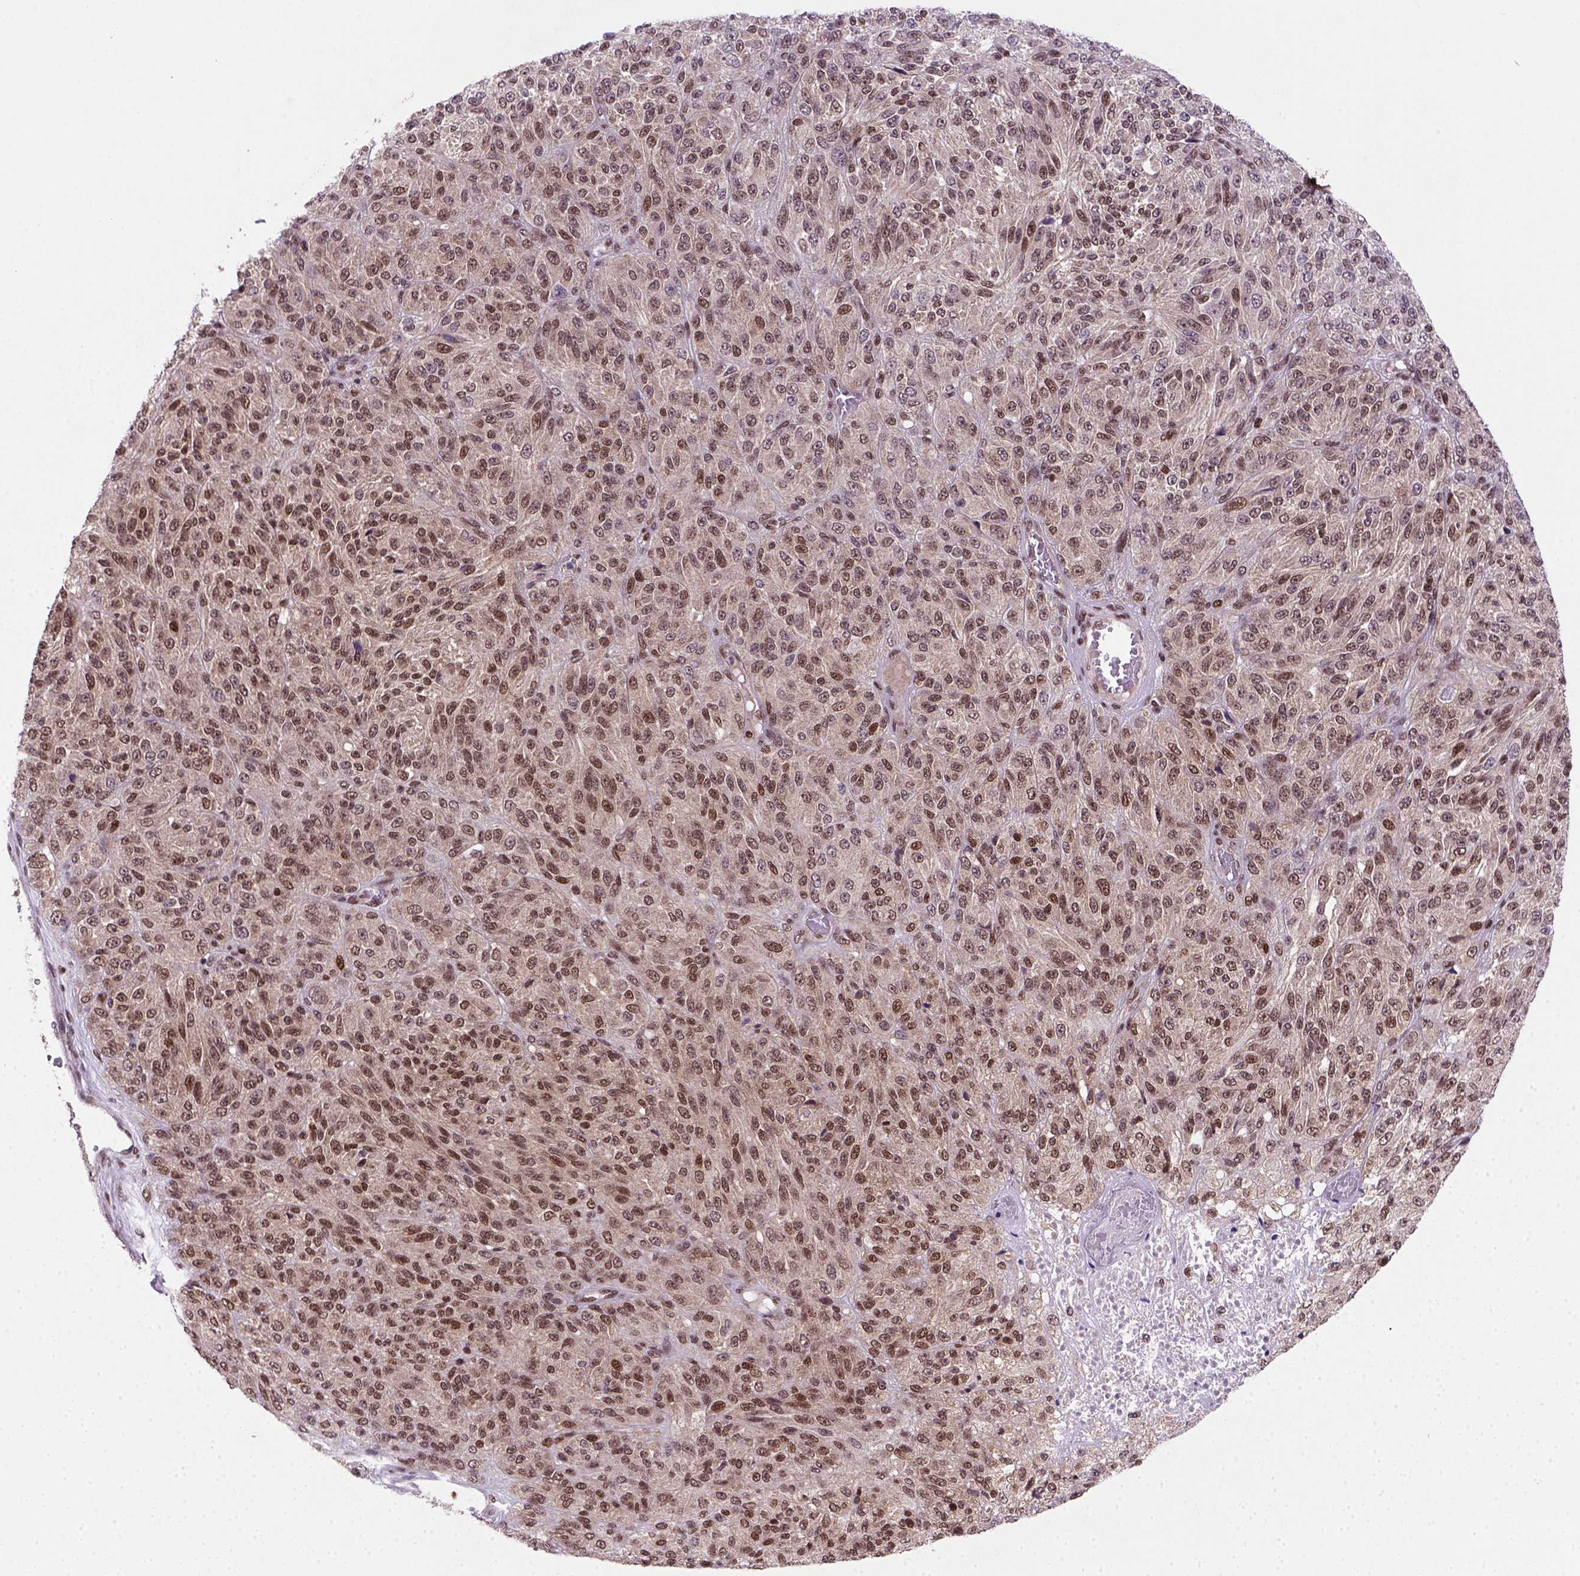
{"staining": {"intensity": "moderate", "quantity": ">75%", "location": "nuclear"}, "tissue": "melanoma", "cell_type": "Tumor cells", "image_type": "cancer", "snomed": [{"axis": "morphology", "description": "Malignant melanoma, Metastatic site"}, {"axis": "topography", "description": "Brain"}], "caption": "This is a photomicrograph of IHC staining of malignant melanoma (metastatic site), which shows moderate staining in the nuclear of tumor cells.", "gene": "MGMT", "patient": {"sex": "female", "age": 56}}